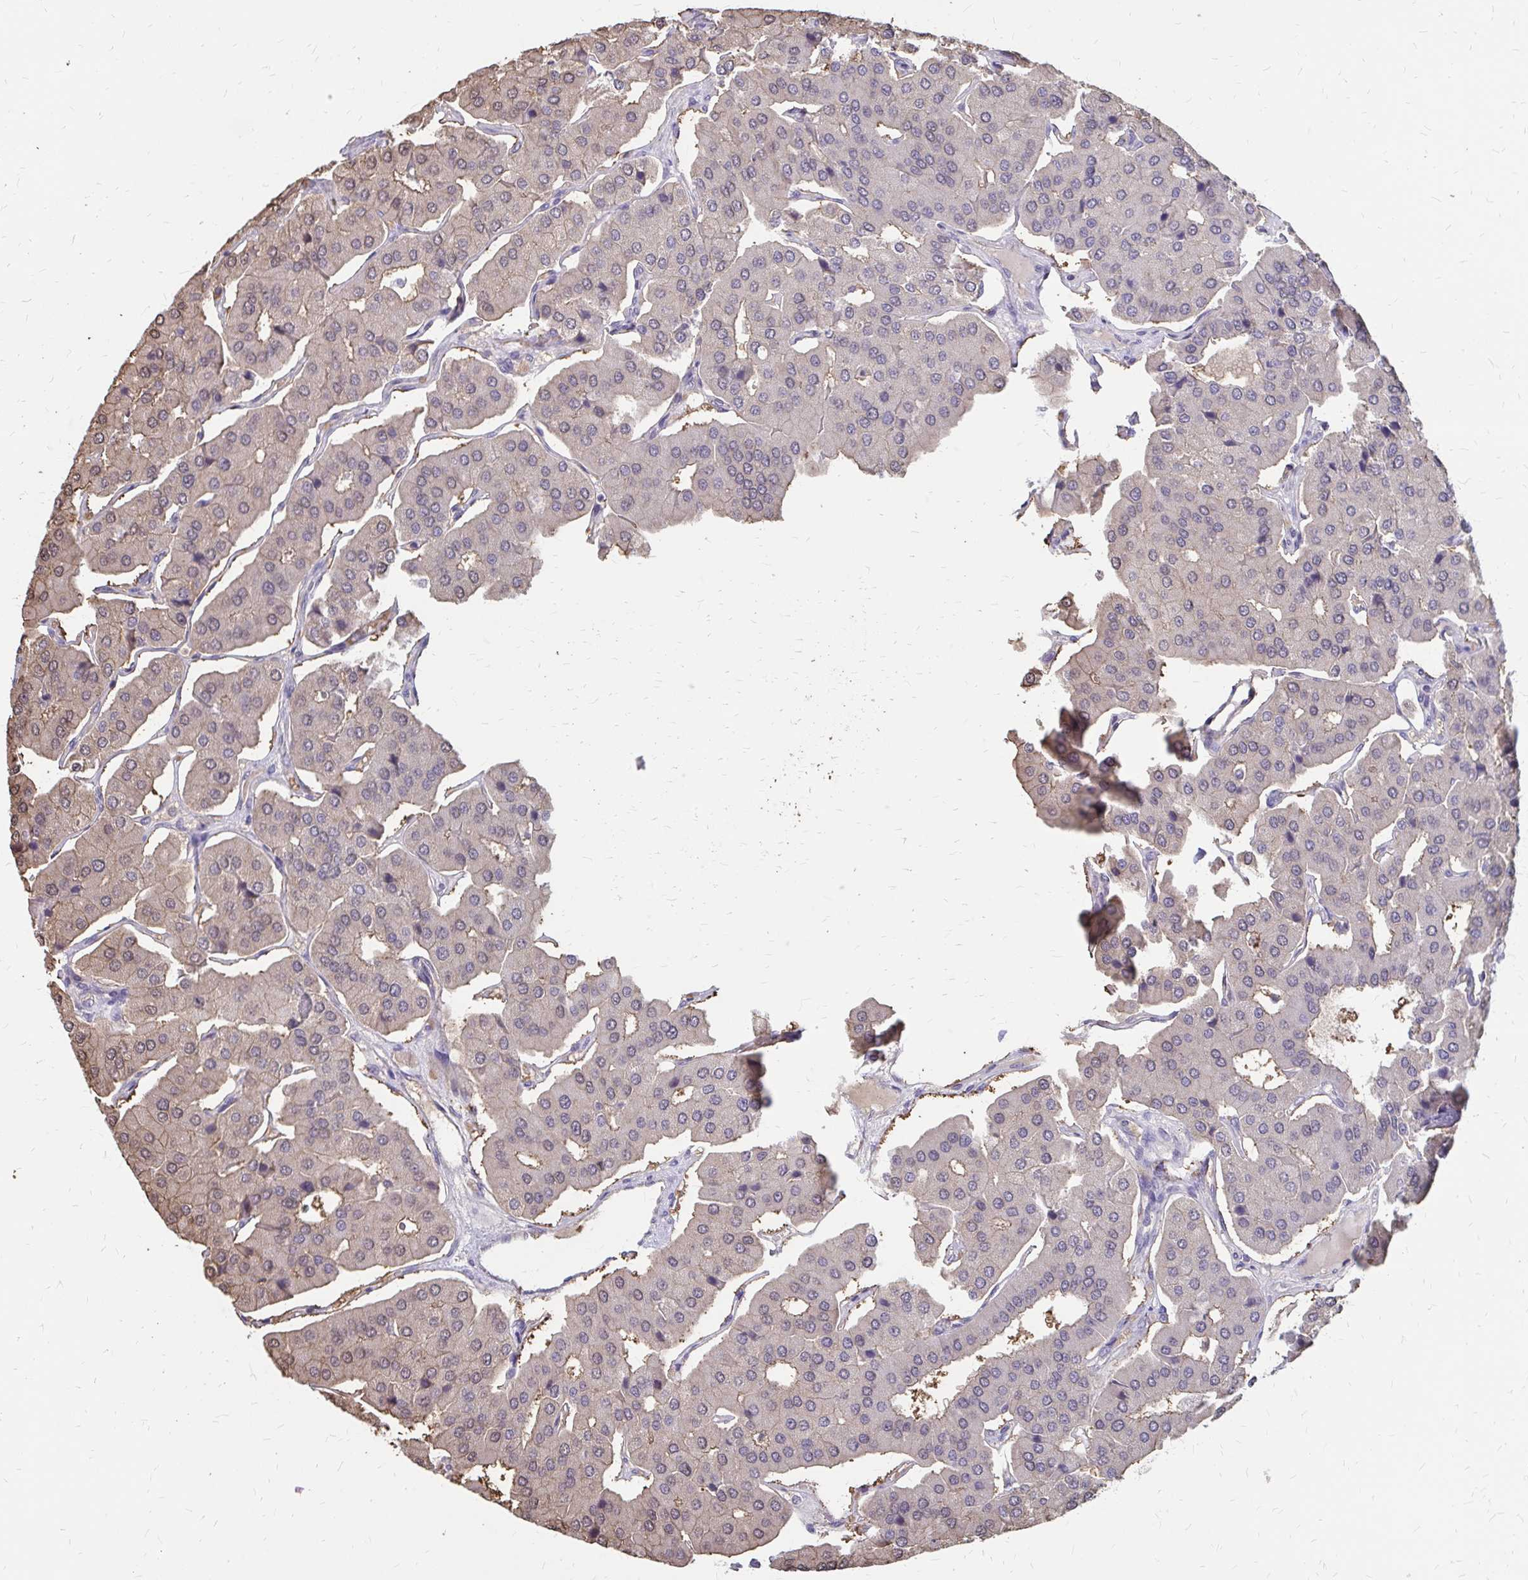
{"staining": {"intensity": "weak", "quantity": "<25%", "location": "cytoplasmic/membranous"}, "tissue": "parathyroid gland", "cell_type": "Glandular cells", "image_type": "normal", "snomed": [{"axis": "morphology", "description": "Normal tissue, NOS"}, {"axis": "morphology", "description": "Adenoma, NOS"}, {"axis": "topography", "description": "Parathyroid gland"}], "caption": "The IHC image has no significant positivity in glandular cells of parathyroid gland.", "gene": "IFI44L", "patient": {"sex": "female", "age": 86}}